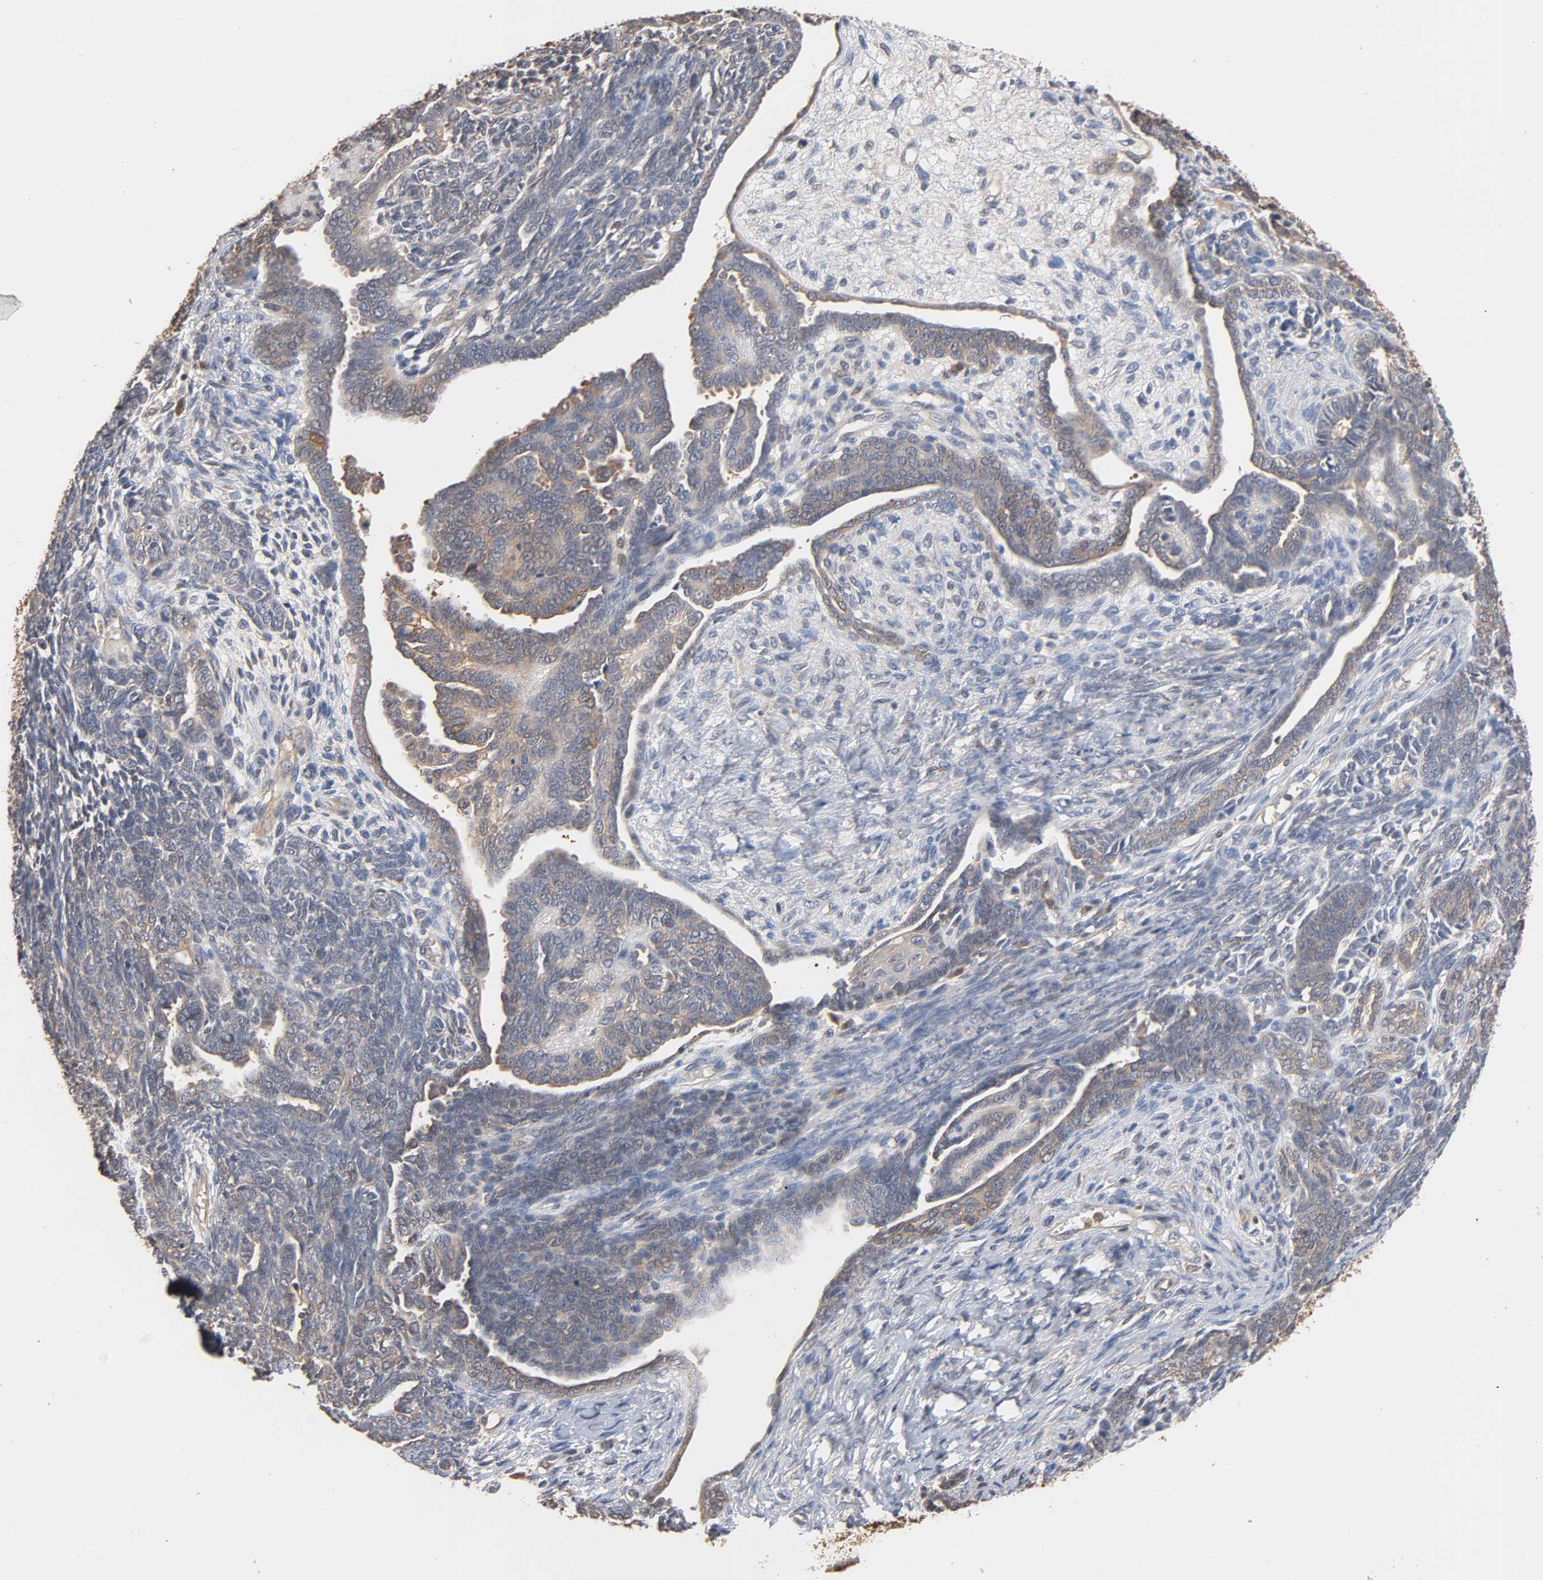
{"staining": {"intensity": "weak", "quantity": "25%-75%", "location": "cytoplasmic/membranous"}, "tissue": "endometrial cancer", "cell_type": "Tumor cells", "image_type": "cancer", "snomed": [{"axis": "morphology", "description": "Neoplasm, malignant, NOS"}, {"axis": "topography", "description": "Endometrium"}], "caption": "Protein staining of neoplasm (malignant) (endometrial) tissue demonstrates weak cytoplasmic/membranous positivity in approximately 25%-75% of tumor cells.", "gene": "ALDOA", "patient": {"sex": "female", "age": 74}}